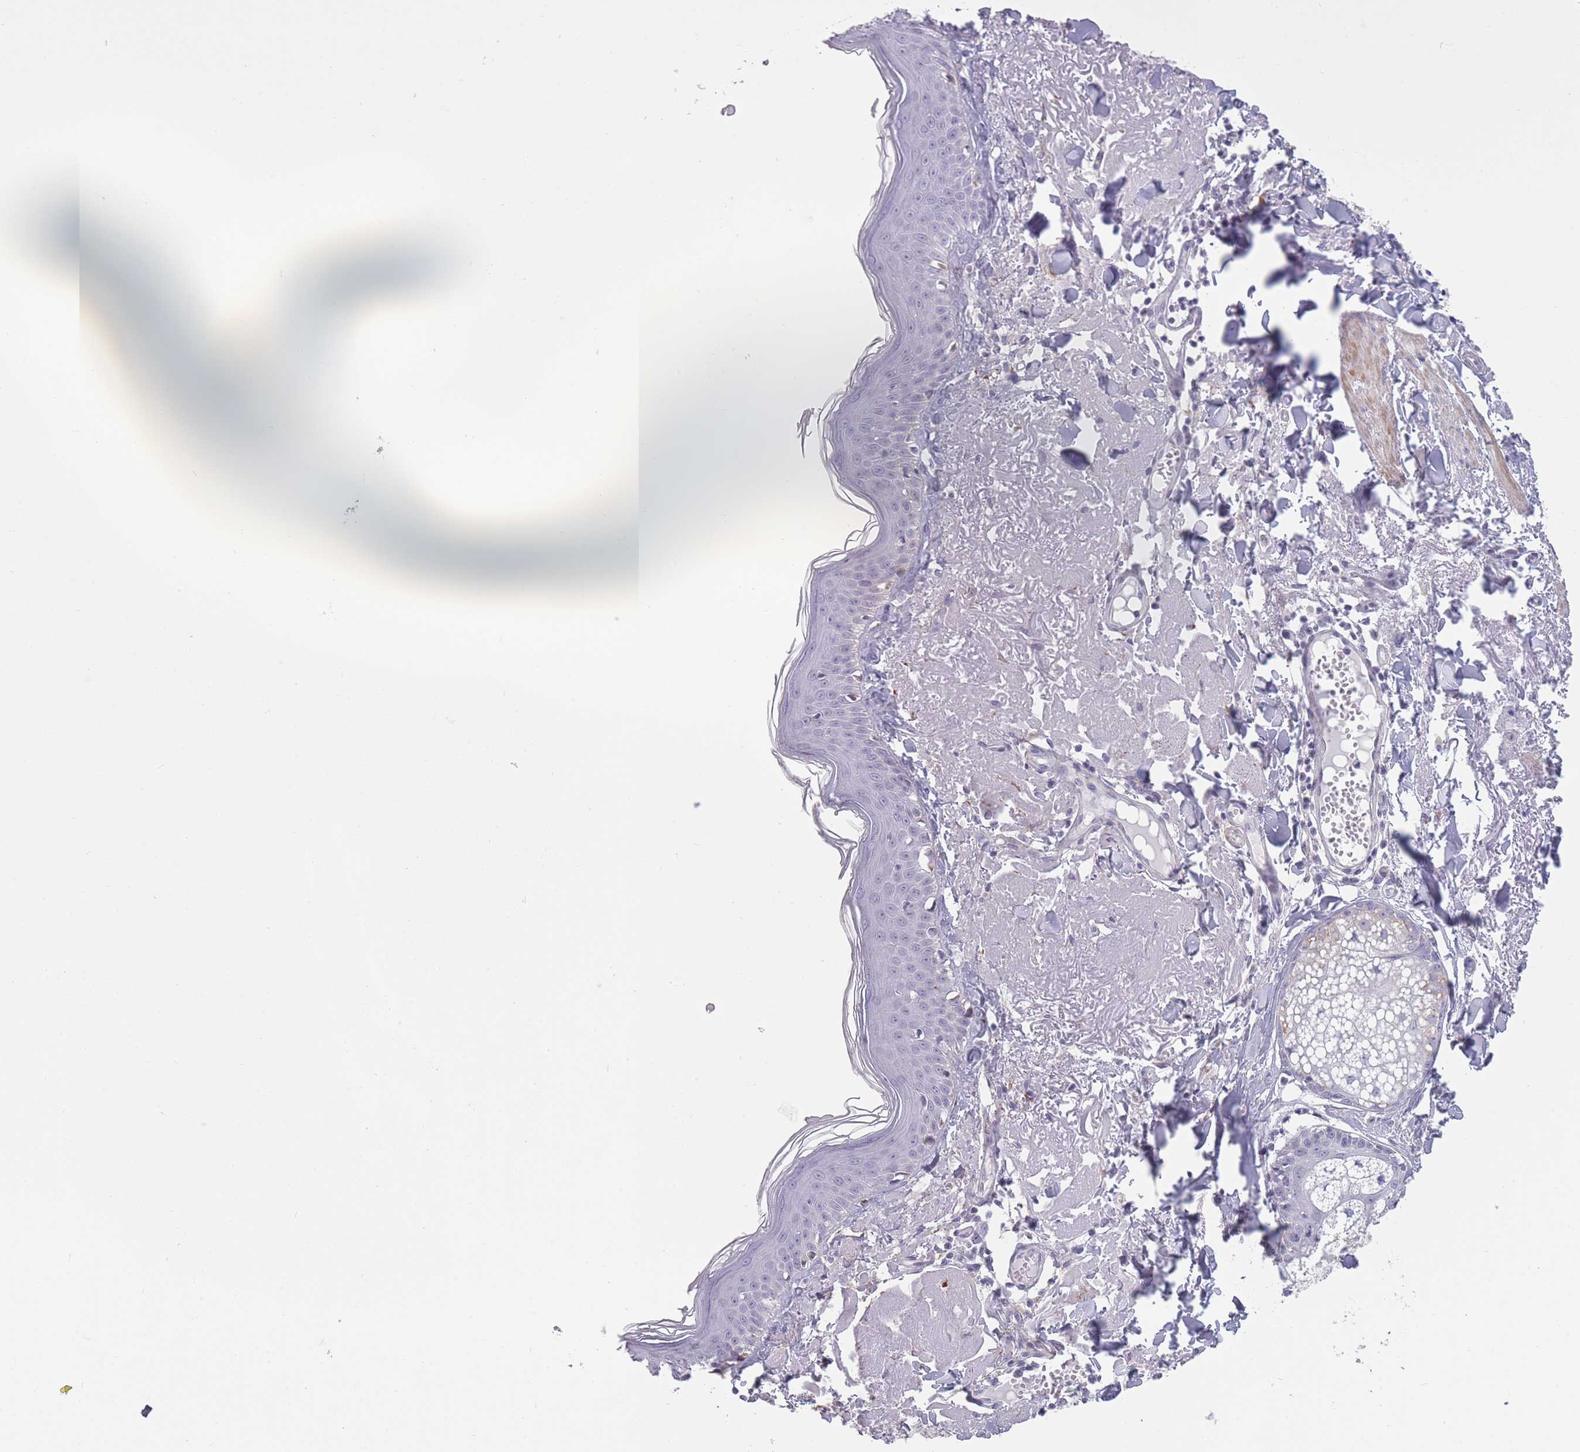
{"staining": {"intensity": "negative", "quantity": "none", "location": "none"}, "tissue": "skin", "cell_type": "Fibroblasts", "image_type": "normal", "snomed": [{"axis": "morphology", "description": "Normal tissue, NOS"}, {"axis": "morphology", "description": "Malignant melanoma, NOS"}, {"axis": "topography", "description": "Skin"}], "caption": "Fibroblasts are negative for protein expression in benign human skin. The staining is performed using DAB brown chromogen with nuclei counter-stained in using hematoxylin.", "gene": "ZBTB24", "patient": {"sex": "male", "age": 80}}